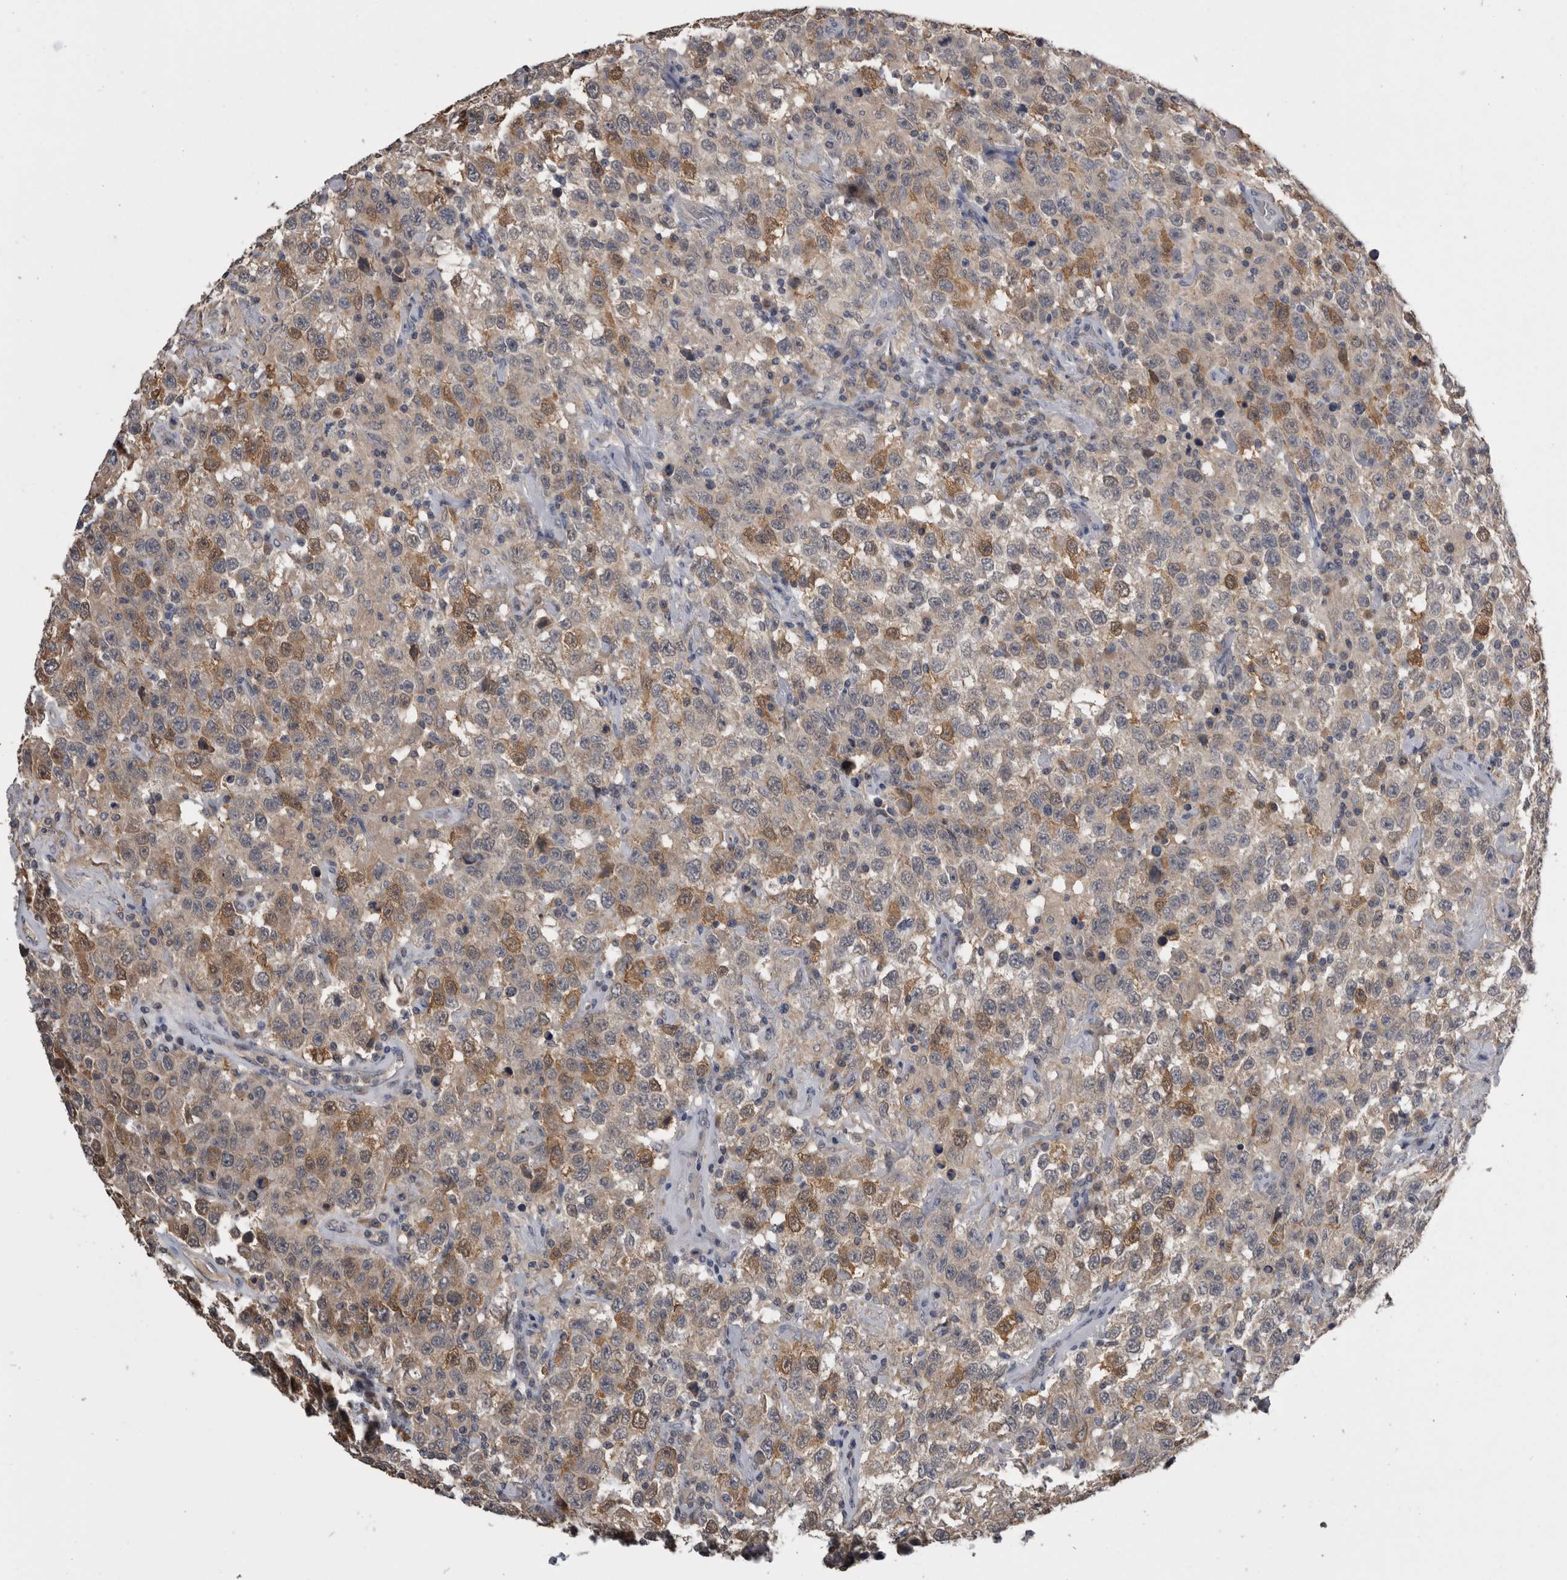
{"staining": {"intensity": "moderate", "quantity": "25%-75%", "location": "cytoplasmic/membranous"}, "tissue": "testis cancer", "cell_type": "Tumor cells", "image_type": "cancer", "snomed": [{"axis": "morphology", "description": "Seminoma, NOS"}, {"axis": "topography", "description": "Testis"}], "caption": "The immunohistochemical stain labels moderate cytoplasmic/membranous staining in tumor cells of testis cancer tissue.", "gene": "ANXA13", "patient": {"sex": "male", "age": 41}}